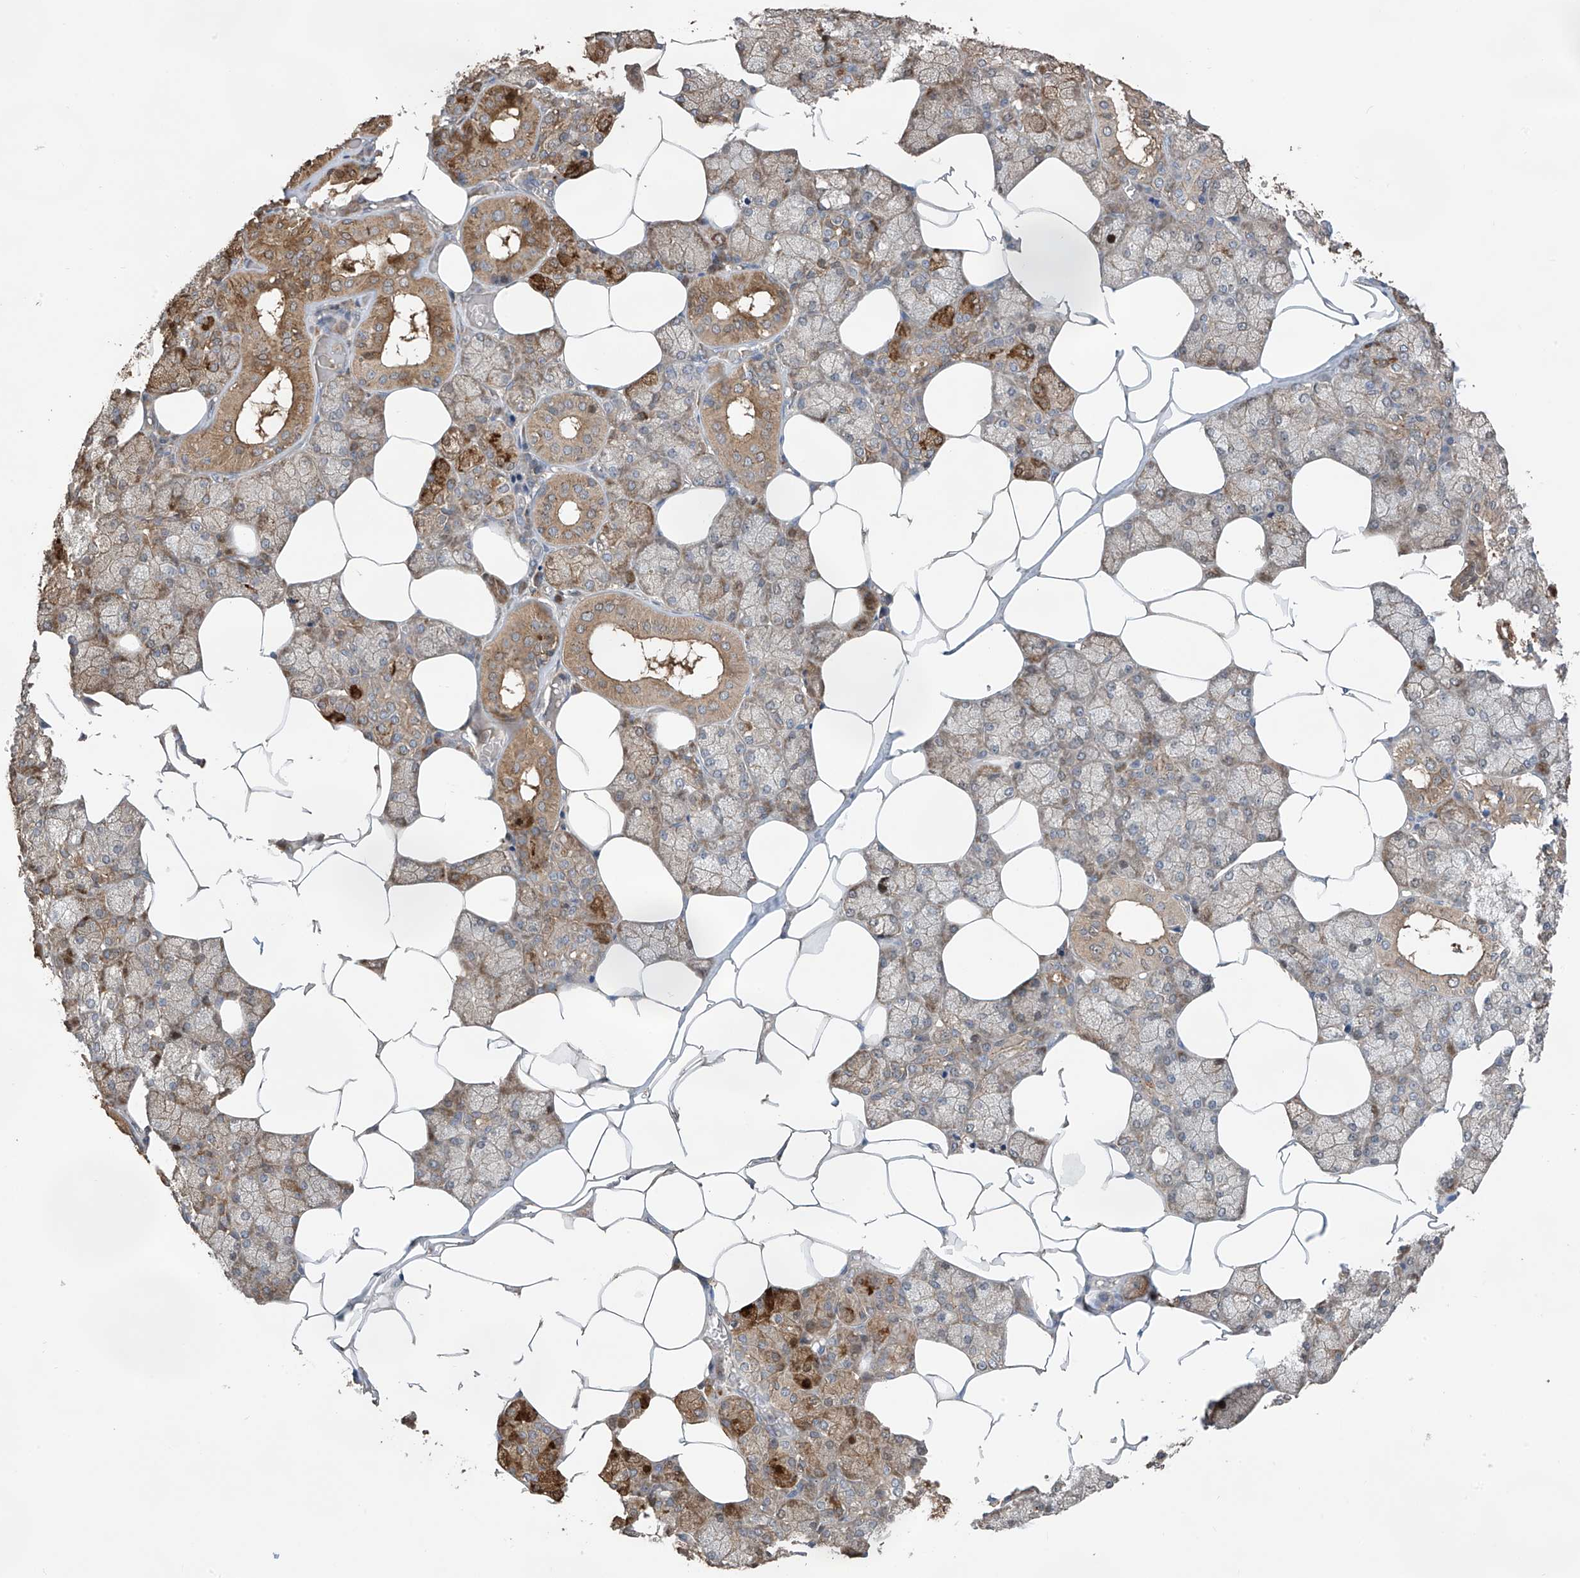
{"staining": {"intensity": "strong", "quantity": "25%-75%", "location": "cytoplasmic/membranous"}, "tissue": "salivary gland", "cell_type": "Glandular cells", "image_type": "normal", "snomed": [{"axis": "morphology", "description": "Normal tissue, NOS"}, {"axis": "topography", "description": "Salivary gland"}], "caption": "Salivary gland was stained to show a protein in brown. There is high levels of strong cytoplasmic/membranous positivity in about 25%-75% of glandular cells. (IHC, brightfield microscopy, high magnification).", "gene": "PHACTR4", "patient": {"sex": "male", "age": 62}}